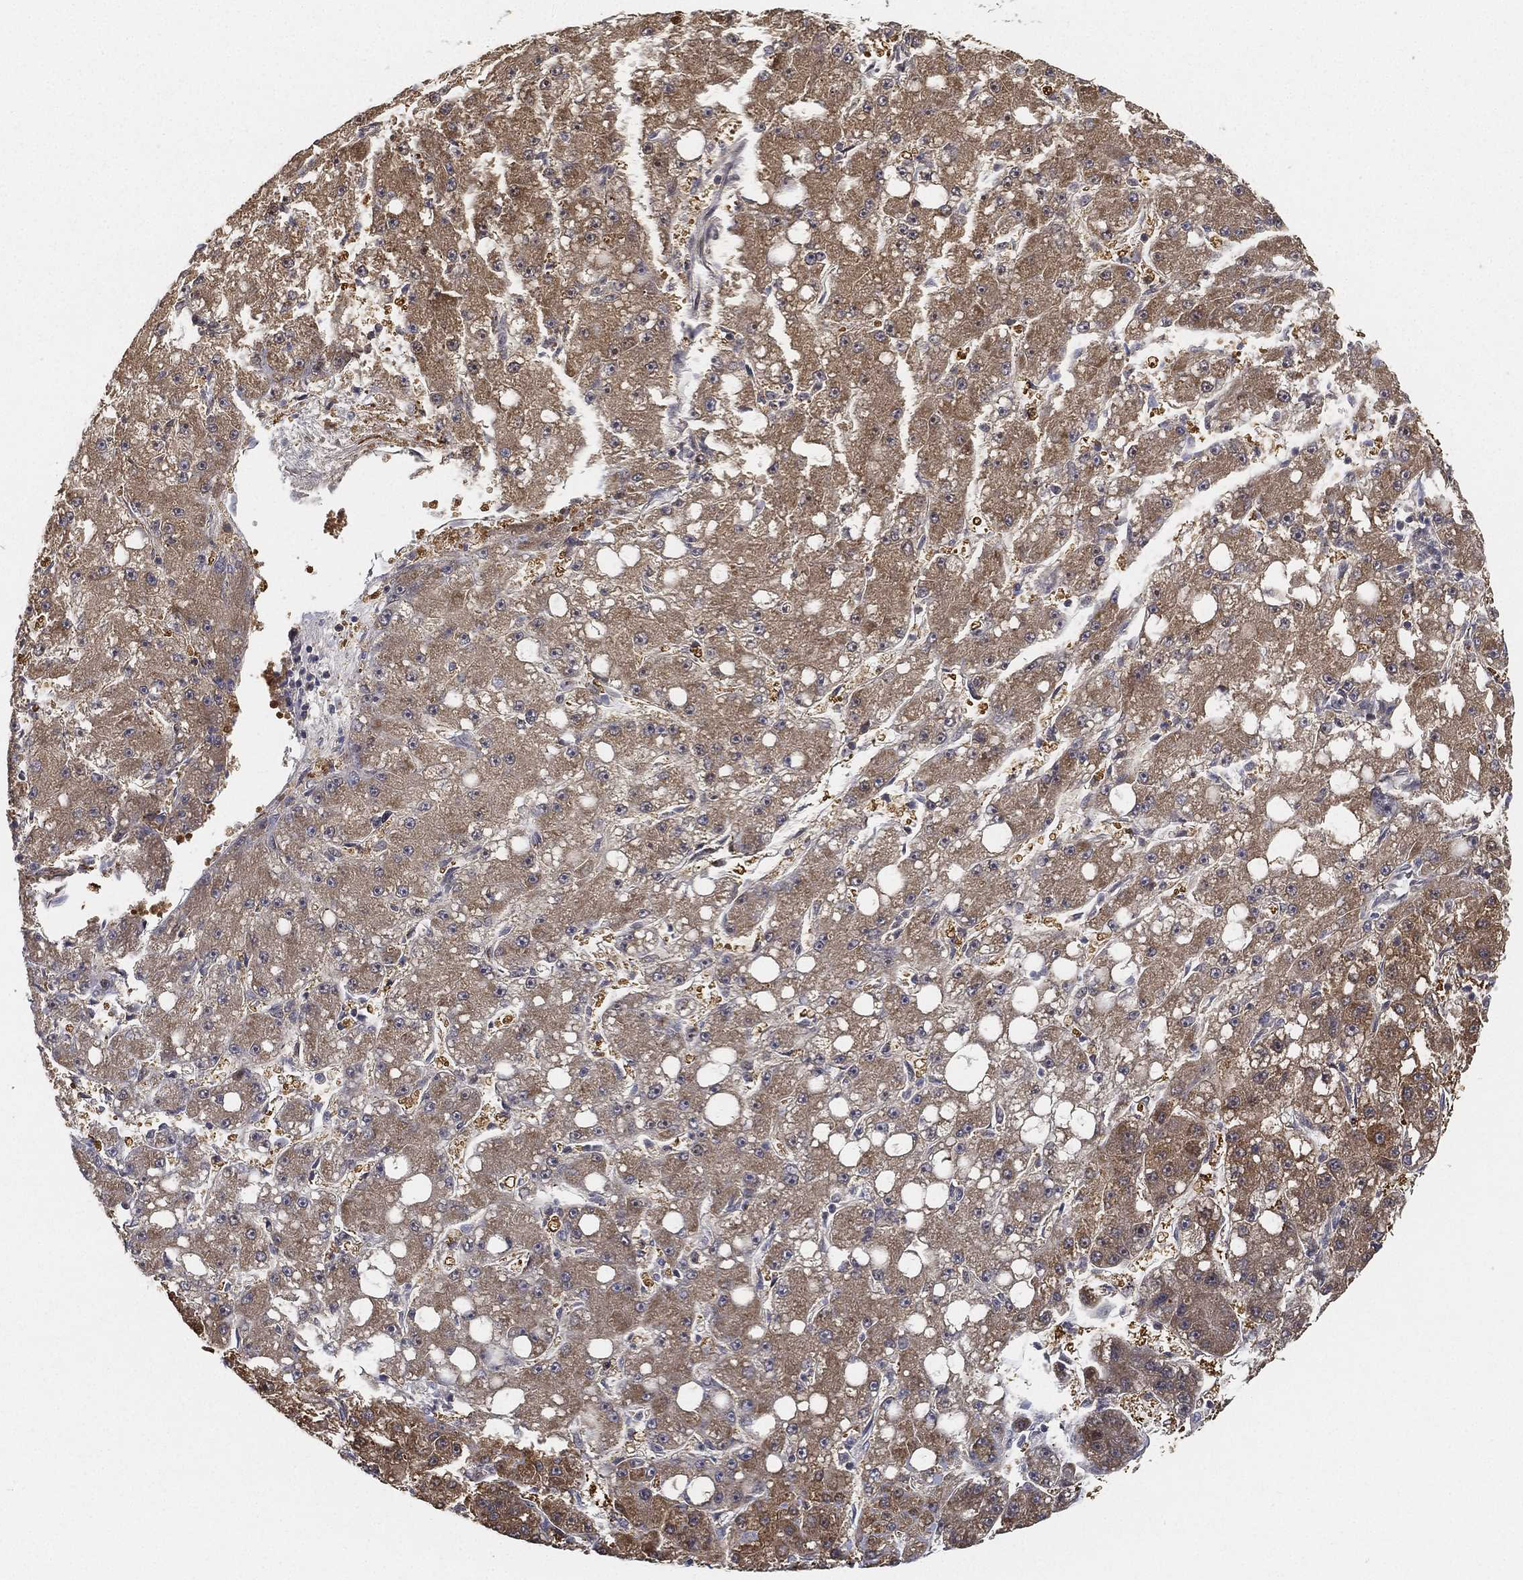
{"staining": {"intensity": "moderate", "quantity": ">75%", "location": "cytoplasmic/membranous"}, "tissue": "liver cancer", "cell_type": "Tumor cells", "image_type": "cancer", "snomed": [{"axis": "morphology", "description": "Carcinoma, Hepatocellular, NOS"}, {"axis": "topography", "description": "Liver"}], "caption": "Immunohistochemistry (DAB) staining of human liver hepatocellular carcinoma exhibits moderate cytoplasmic/membranous protein positivity in about >75% of tumor cells. The staining was performed using DAB to visualize the protein expression in brown, while the nuclei were stained in blue with hematoxylin (Magnification: 20x).", "gene": "PPP1R16B", "patient": {"sex": "male", "age": 67}}